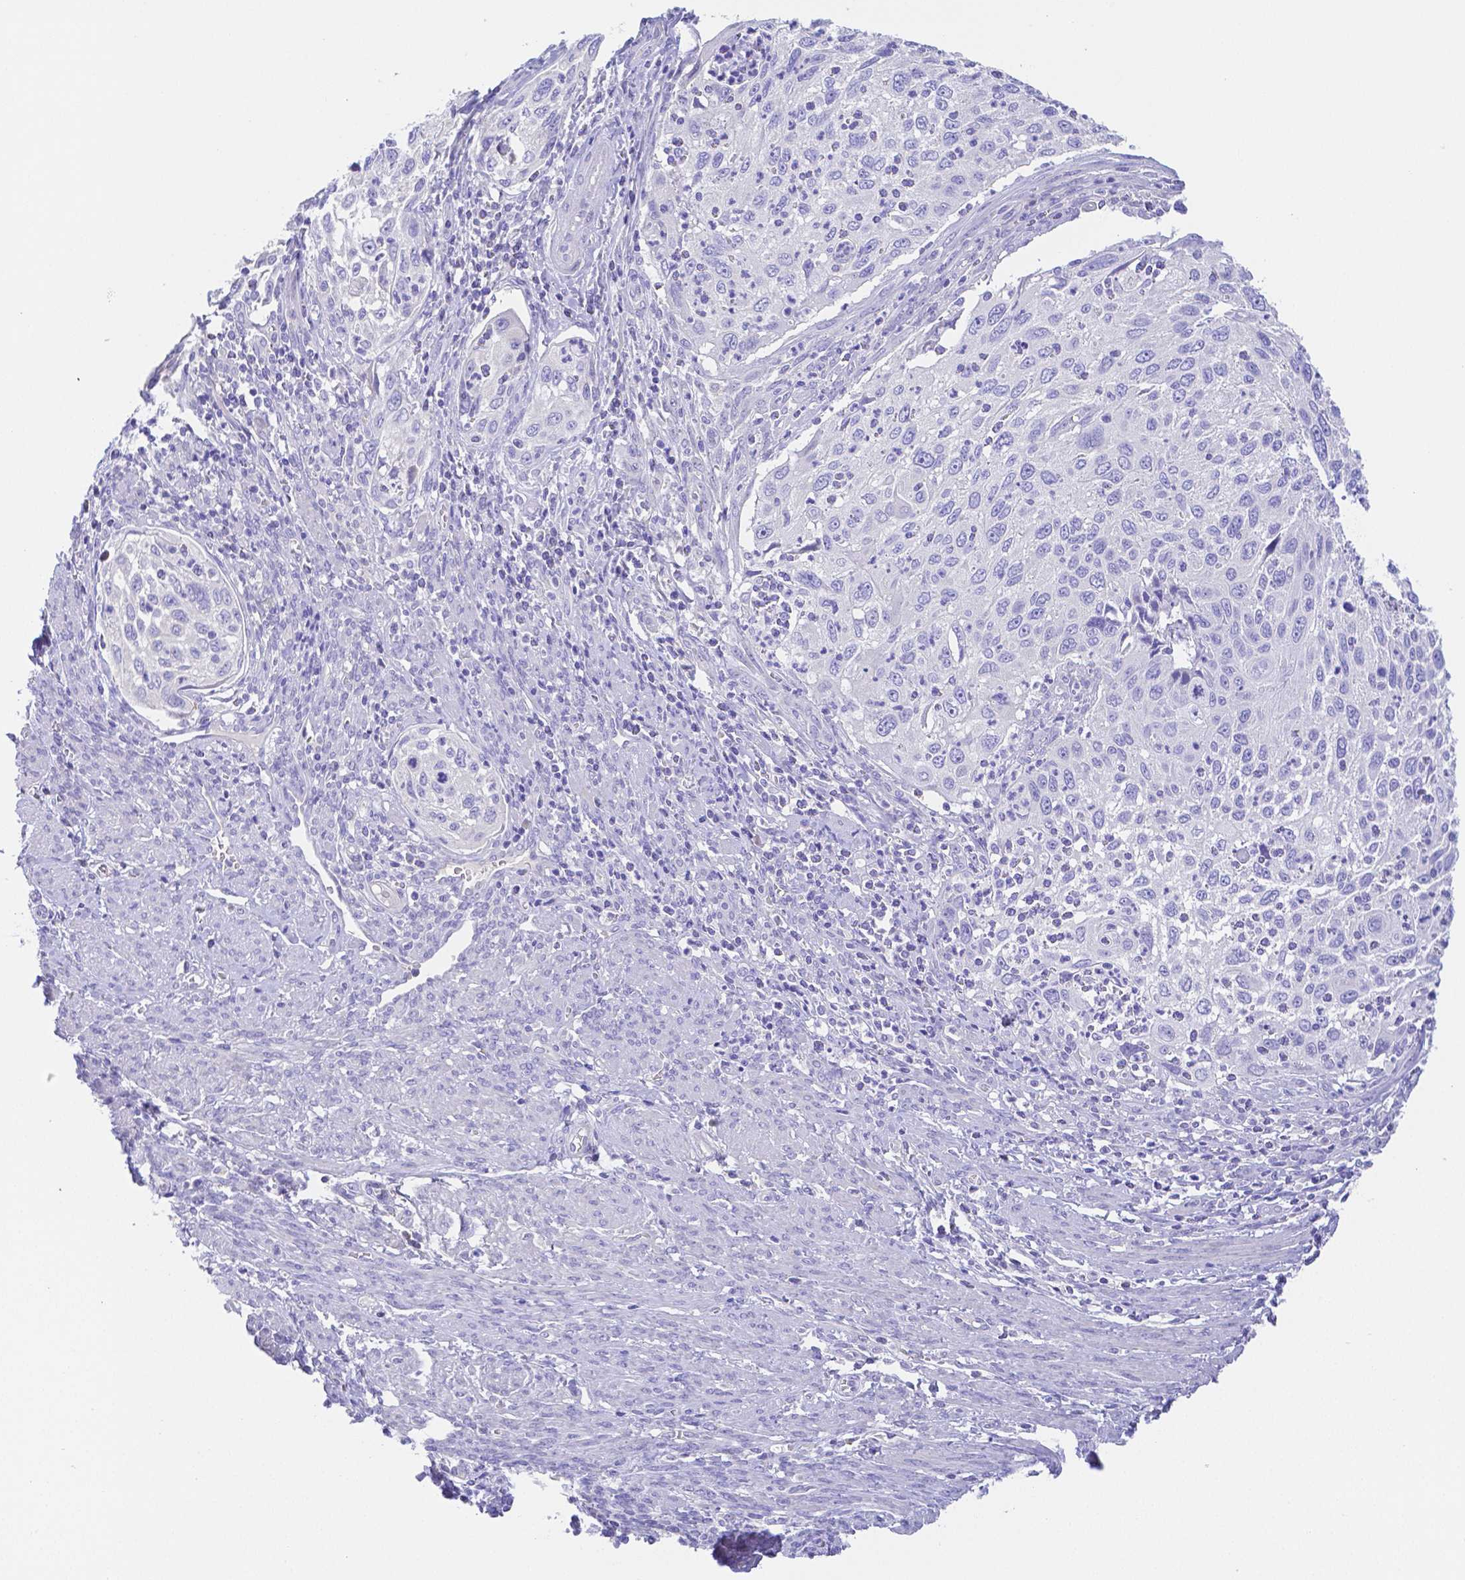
{"staining": {"intensity": "negative", "quantity": "none", "location": "none"}, "tissue": "cervical cancer", "cell_type": "Tumor cells", "image_type": "cancer", "snomed": [{"axis": "morphology", "description": "Squamous cell carcinoma, NOS"}, {"axis": "topography", "description": "Cervix"}], "caption": "The micrograph displays no staining of tumor cells in cervical squamous cell carcinoma. Brightfield microscopy of immunohistochemistry (IHC) stained with DAB (3,3'-diaminobenzidine) (brown) and hematoxylin (blue), captured at high magnification.", "gene": "ZG16B", "patient": {"sex": "female", "age": 70}}